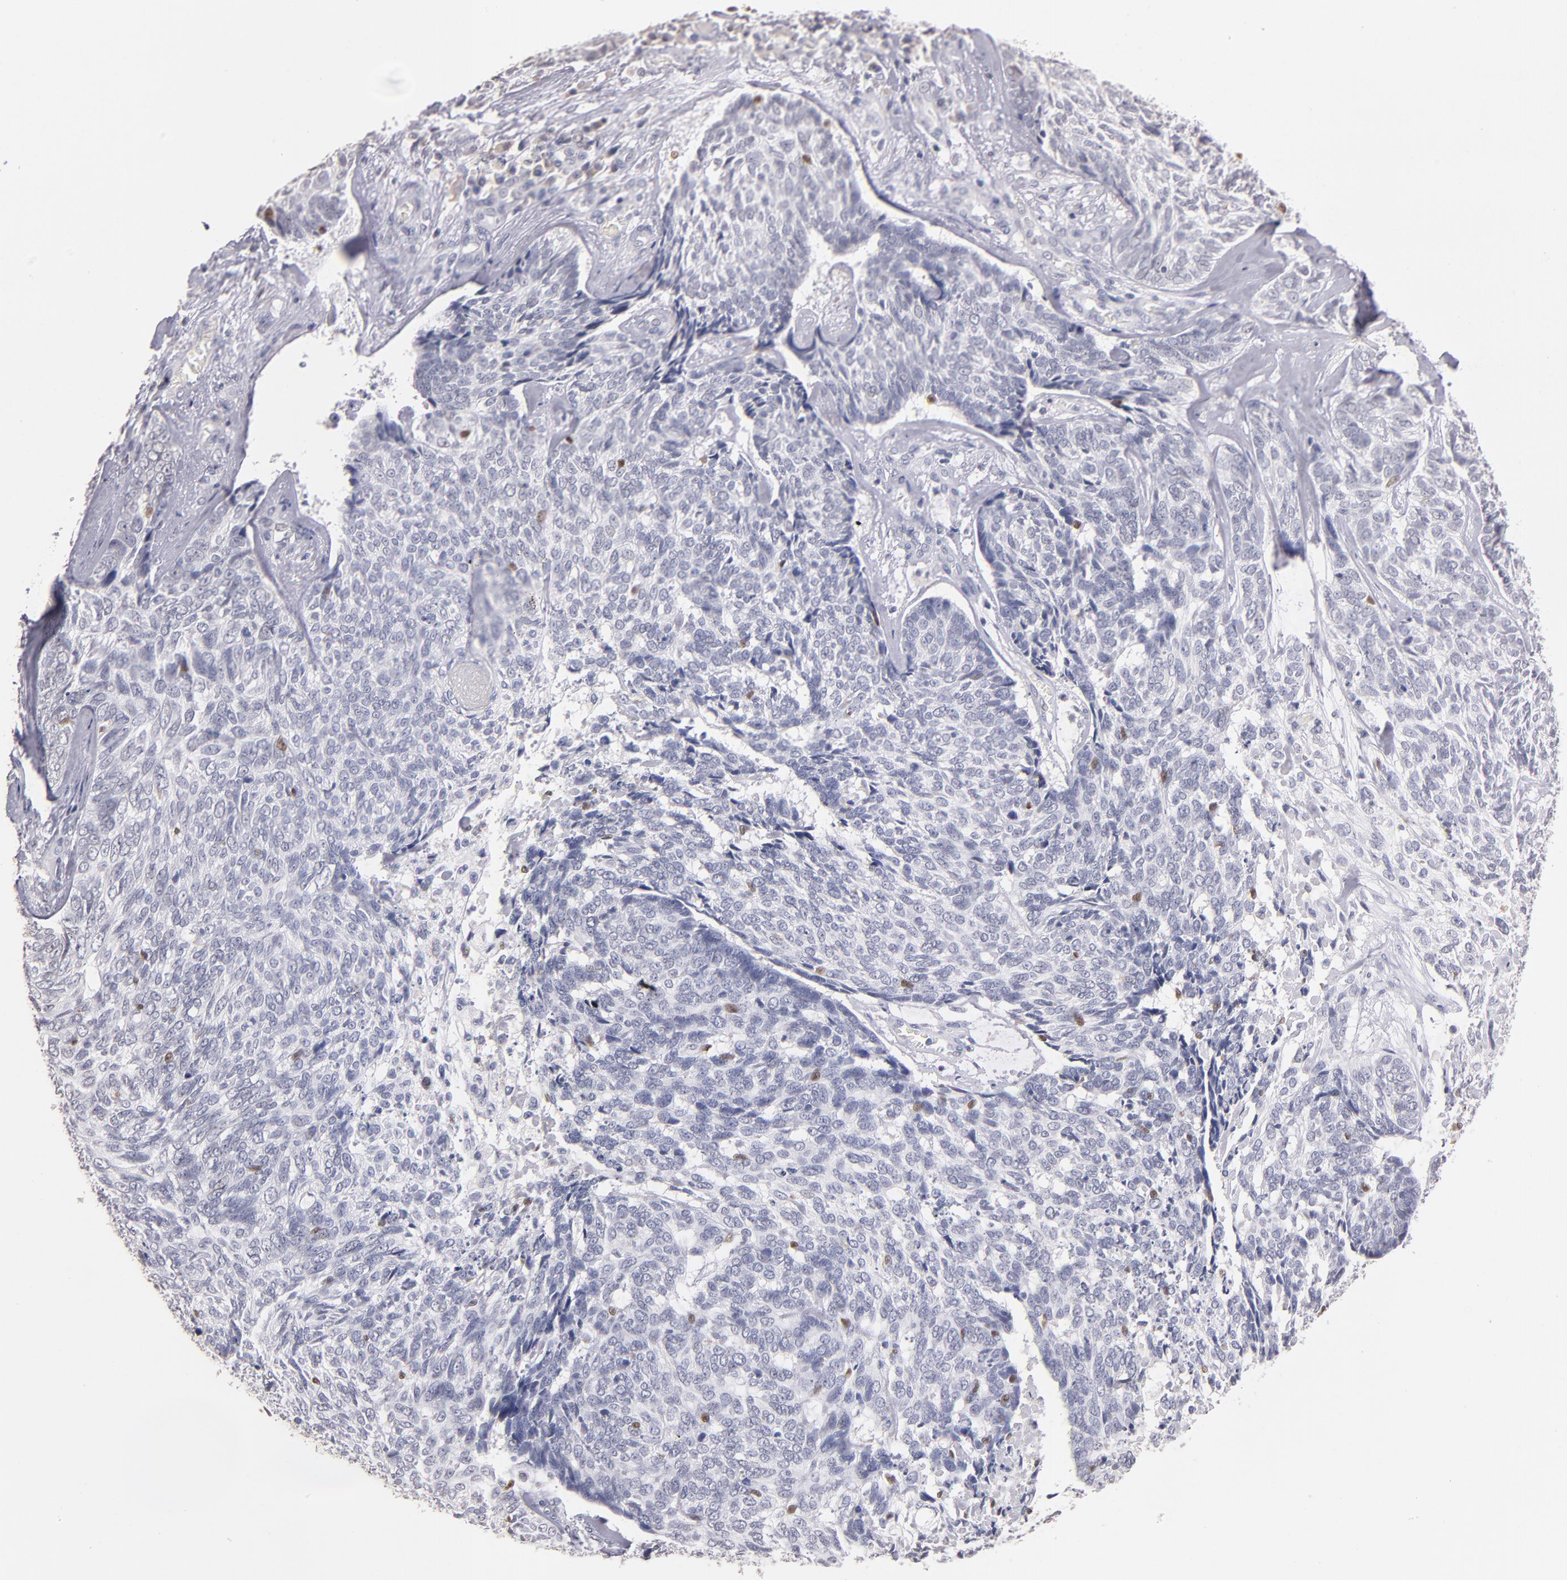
{"staining": {"intensity": "weak", "quantity": "<25%", "location": "nuclear"}, "tissue": "skin cancer", "cell_type": "Tumor cells", "image_type": "cancer", "snomed": [{"axis": "morphology", "description": "Basal cell carcinoma"}, {"axis": "topography", "description": "Skin"}], "caption": "DAB immunohistochemical staining of skin cancer (basal cell carcinoma) shows no significant positivity in tumor cells.", "gene": "SOX10", "patient": {"sex": "male", "age": 72}}